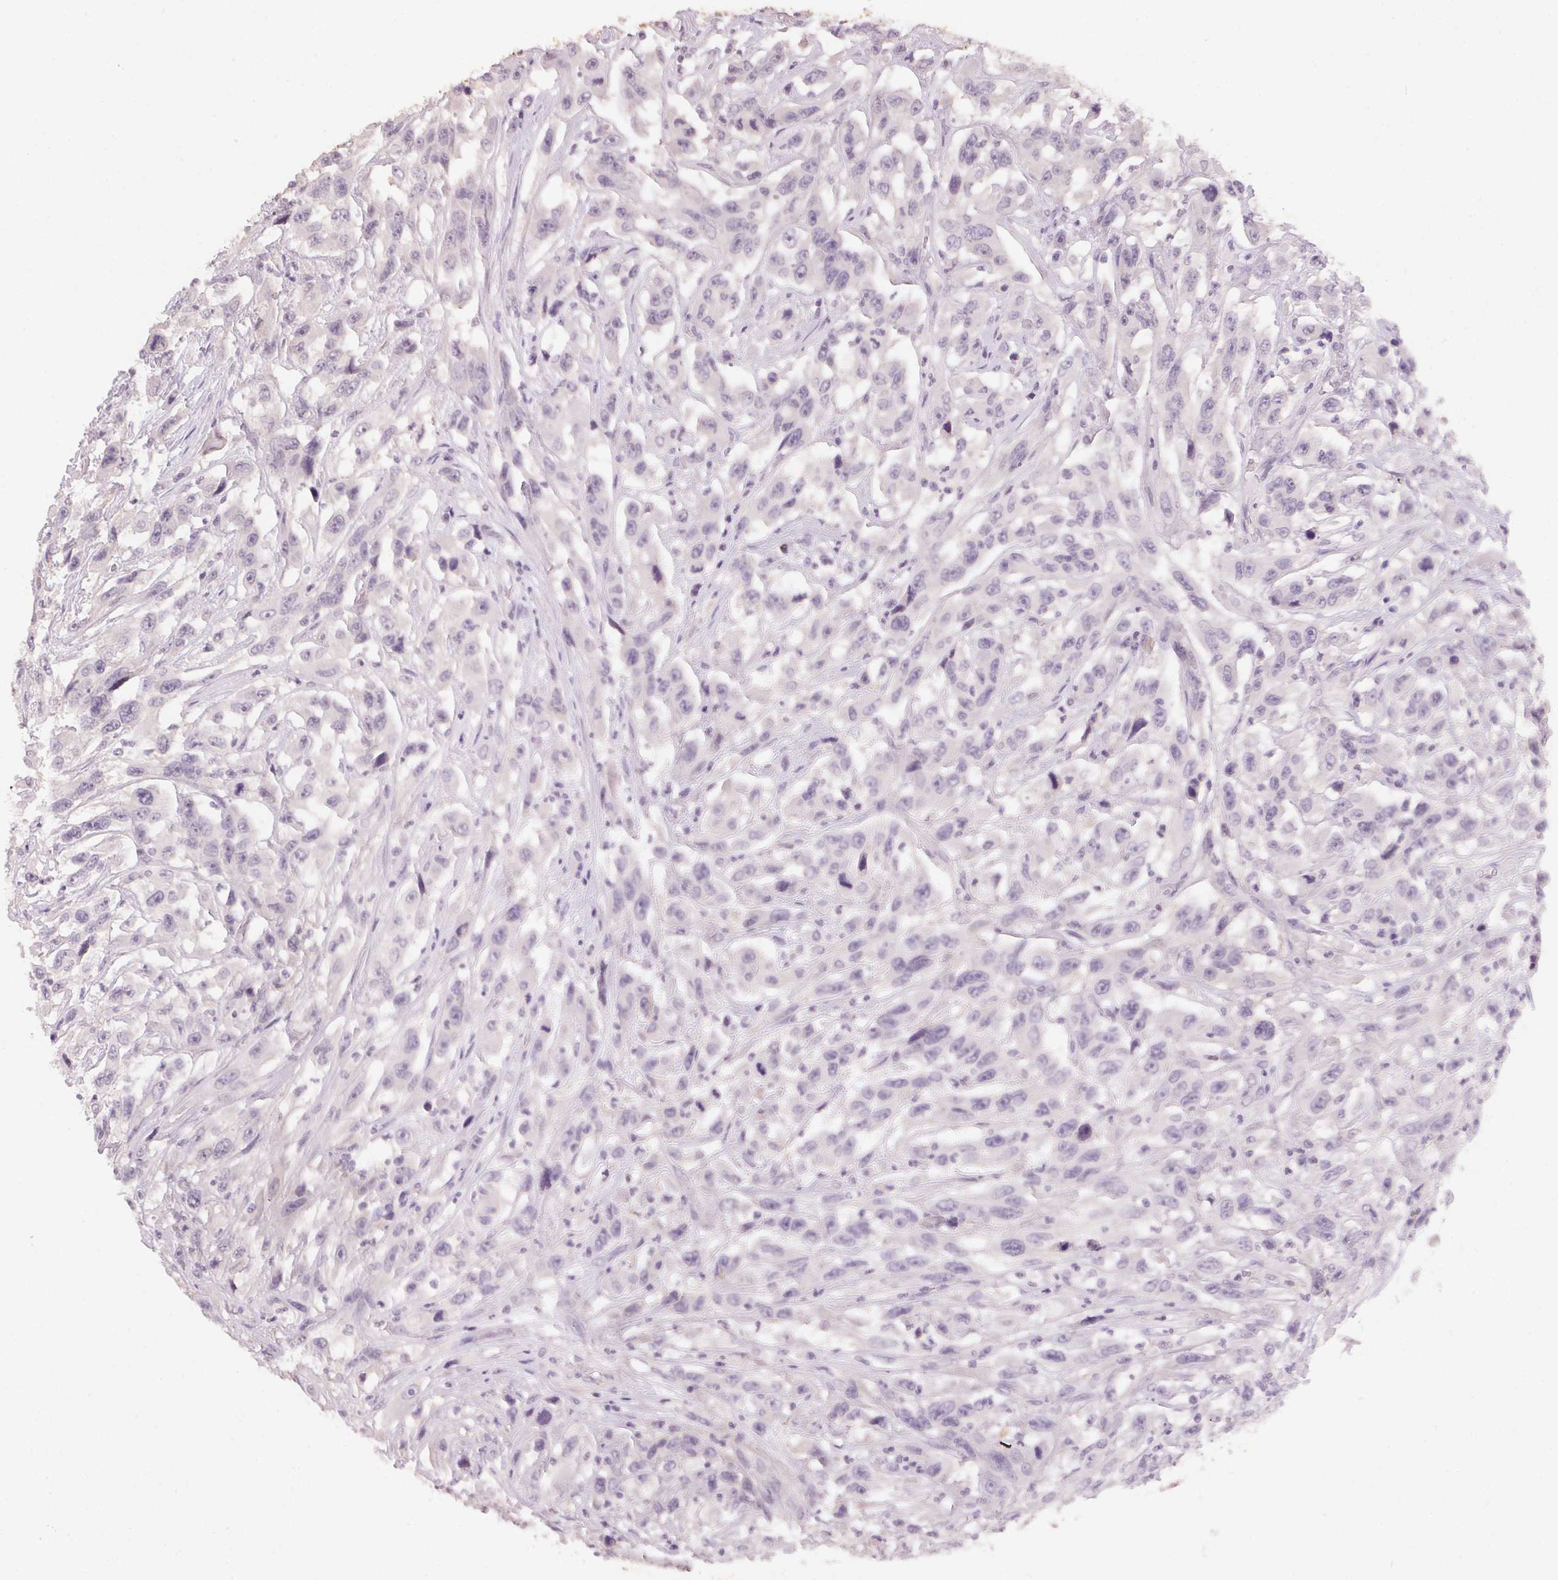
{"staining": {"intensity": "negative", "quantity": "none", "location": "none"}, "tissue": "urothelial cancer", "cell_type": "Tumor cells", "image_type": "cancer", "snomed": [{"axis": "morphology", "description": "Urothelial carcinoma, High grade"}, {"axis": "topography", "description": "Urinary bladder"}], "caption": "Immunohistochemistry (IHC) histopathology image of neoplastic tissue: high-grade urothelial carcinoma stained with DAB reveals no significant protein expression in tumor cells.", "gene": "CXCL5", "patient": {"sex": "male", "age": 53}}